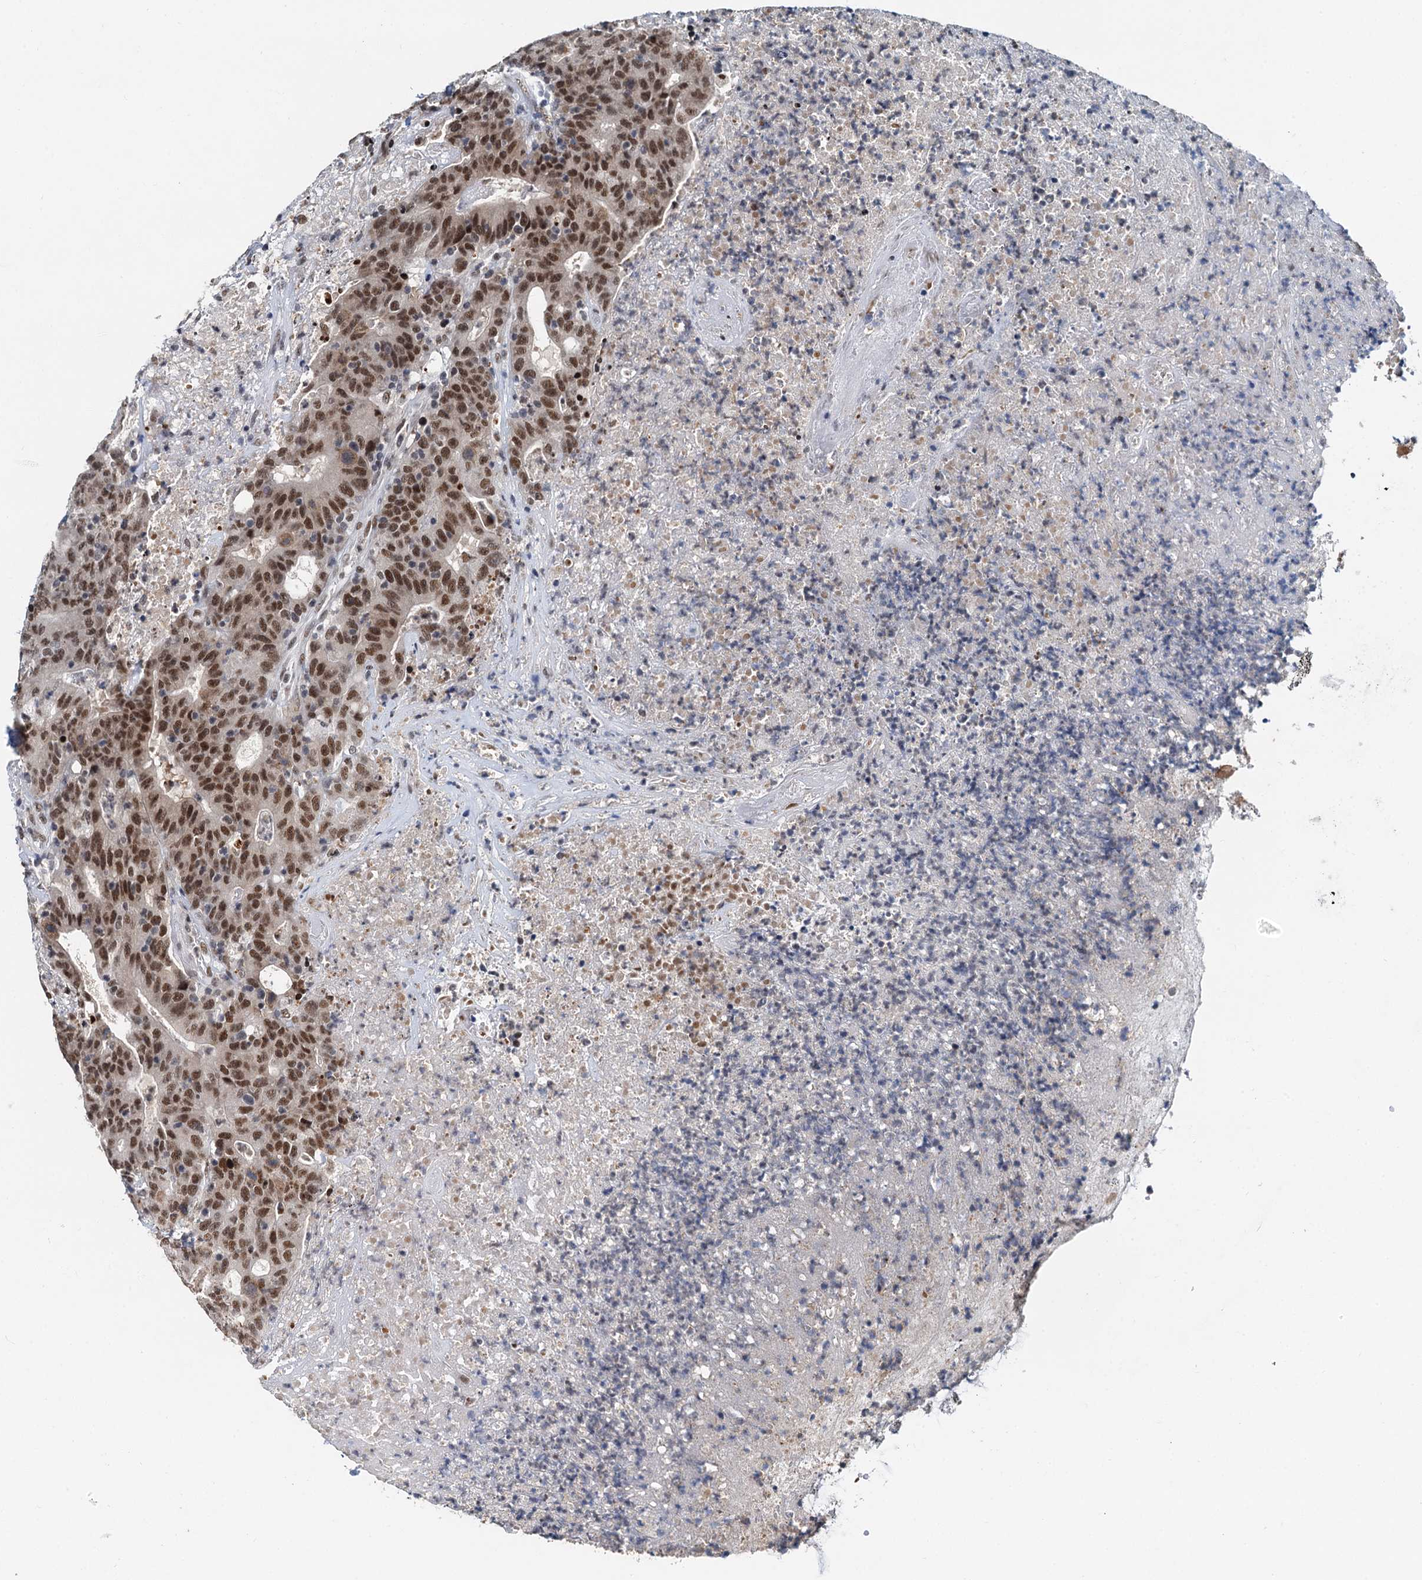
{"staining": {"intensity": "moderate", "quantity": ">75%", "location": "nuclear"}, "tissue": "colorectal cancer", "cell_type": "Tumor cells", "image_type": "cancer", "snomed": [{"axis": "morphology", "description": "Adenocarcinoma, NOS"}, {"axis": "topography", "description": "Colon"}], "caption": "Protein expression analysis of adenocarcinoma (colorectal) shows moderate nuclear expression in approximately >75% of tumor cells. The staining was performed using DAB, with brown indicating positive protein expression. Nuclei are stained blue with hematoxylin.", "gene": "SNRPD1", "patient": {"sex": "female", "age": 75}}